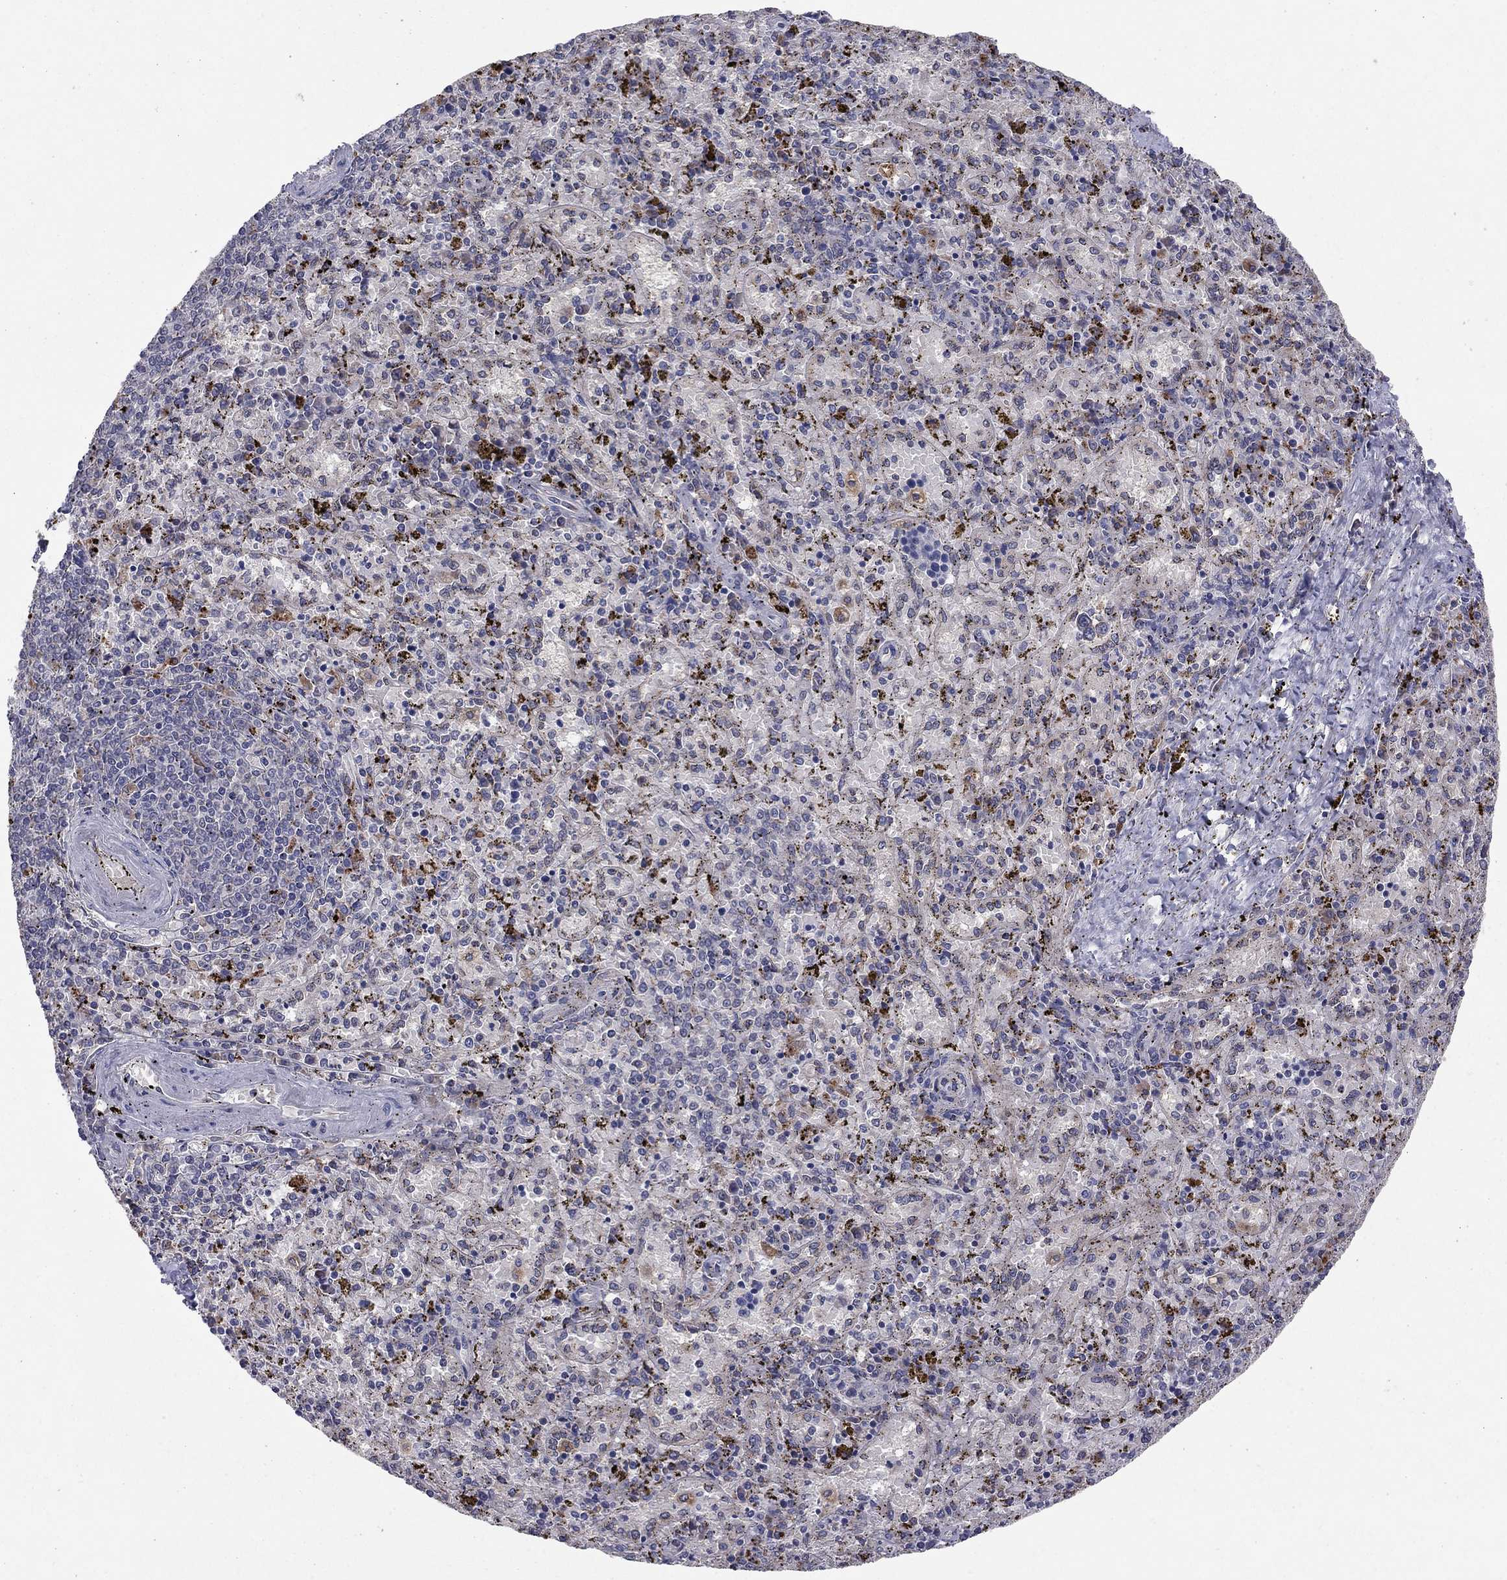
{"staining": {"intensity": "moderate", "quantity": "<25%", "location": "cytoplasmic/membranous"}, "tissue": "spleen", "cell_type": "Cells in red pulp", "image_type": "normal", "snomed": [{"axis": "morphology", "description": "Normal tissue, NOS"}, {"axis": "topography", "description": "Spleen"}], "caption": "Protein expression analysis of normal spleen shows moderate cytoplasmic/membranous positivity in approximately <25% of cells in red pulp.", "gene": "YIF1A", "patient": {"sex": "female", "age": 50}}